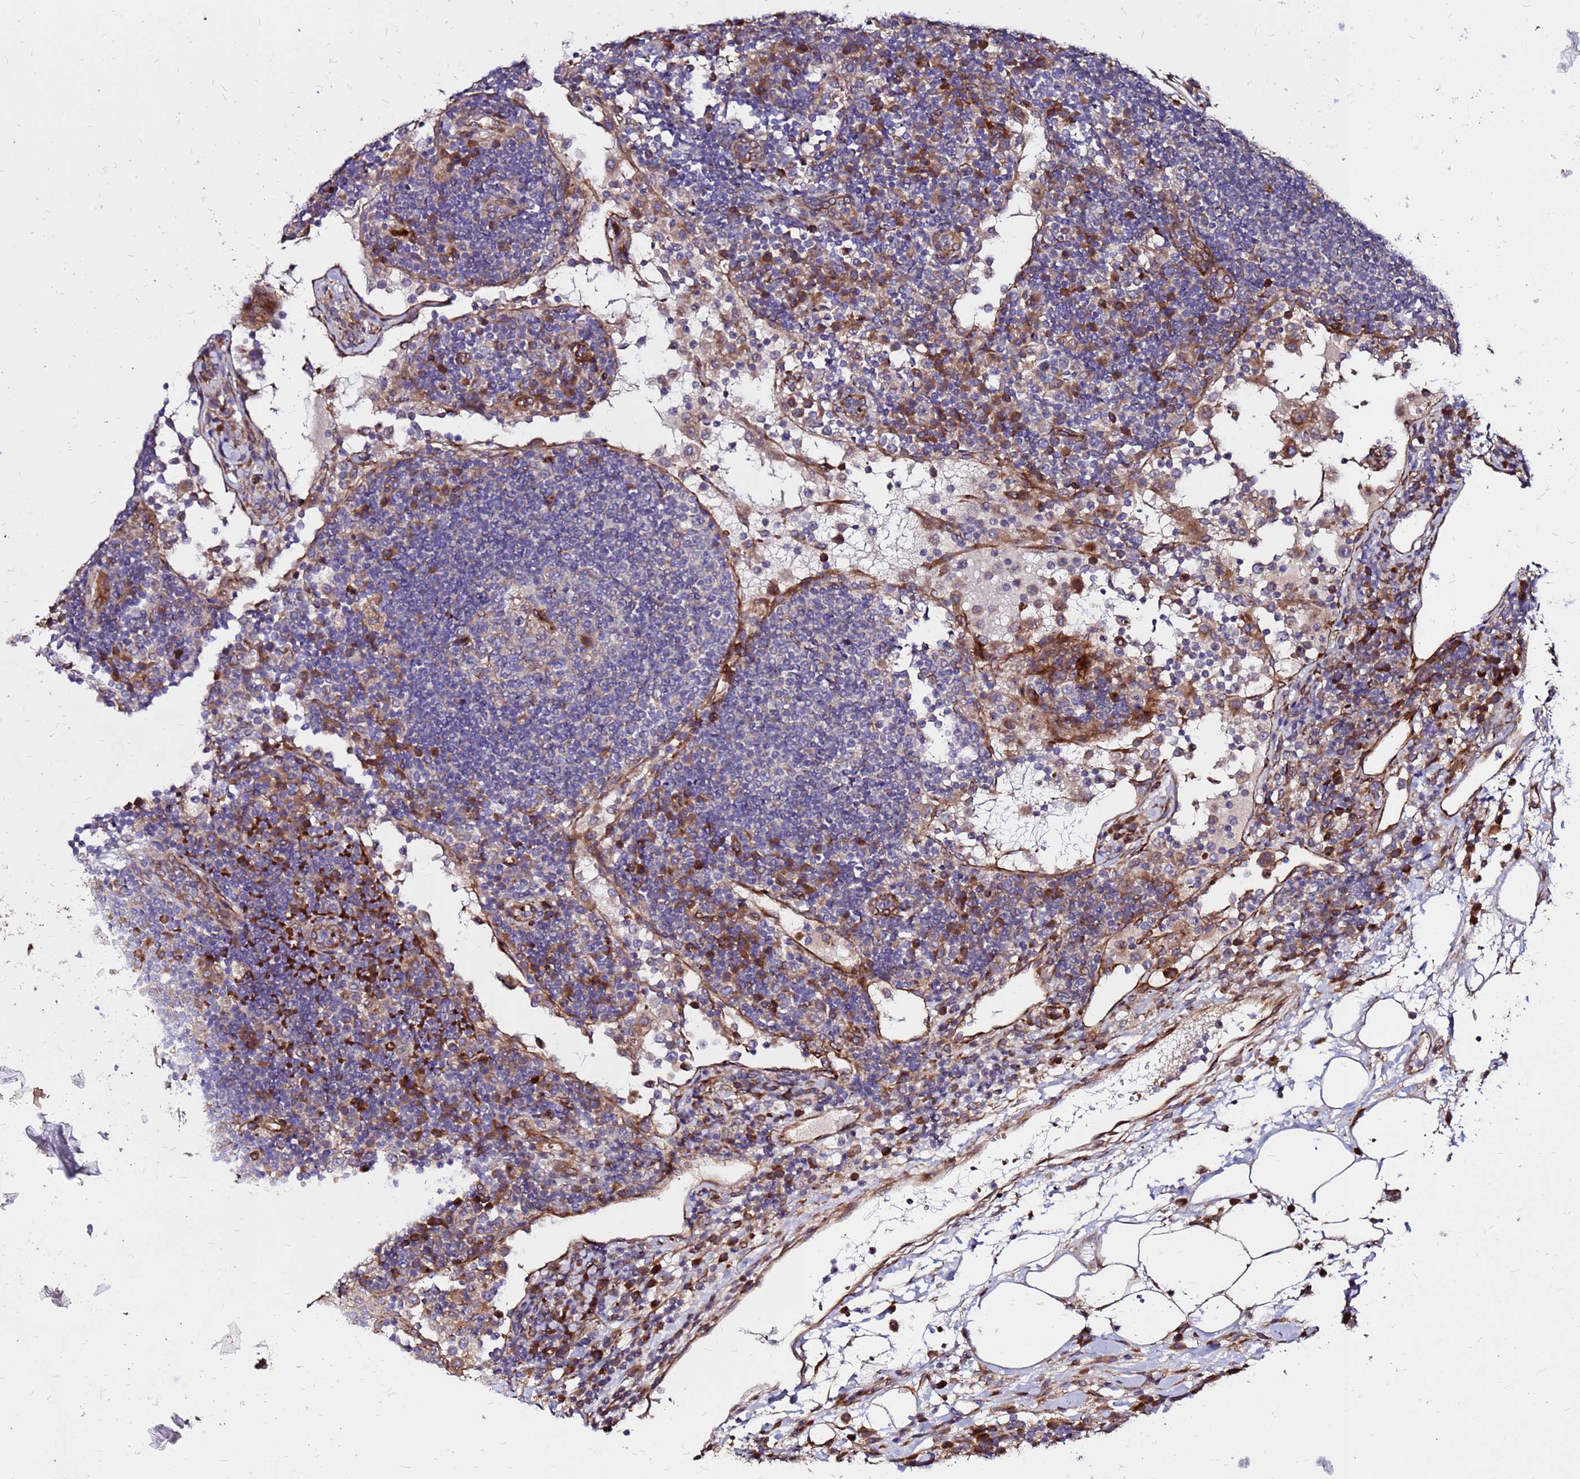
{"staining": {"intensity": "strong", "quantity": "<25%", "location": "cytoplasmic/membranous"}, "tissue": "lymph node", "cell_type": "Germinal center cells", "image_type": "normal", "snomed": [{"axis": "morphology", "description": "Normal tissue, NOS"}, {"axis": "topography", "description": "Lymph node"}], "caption": "Strong cytoplasmic/membranous protein staining is present in about <25% of germinal center cells in lymph node.", "gene": "WWC2", "patient": {"sex": "female", "age": 53}}